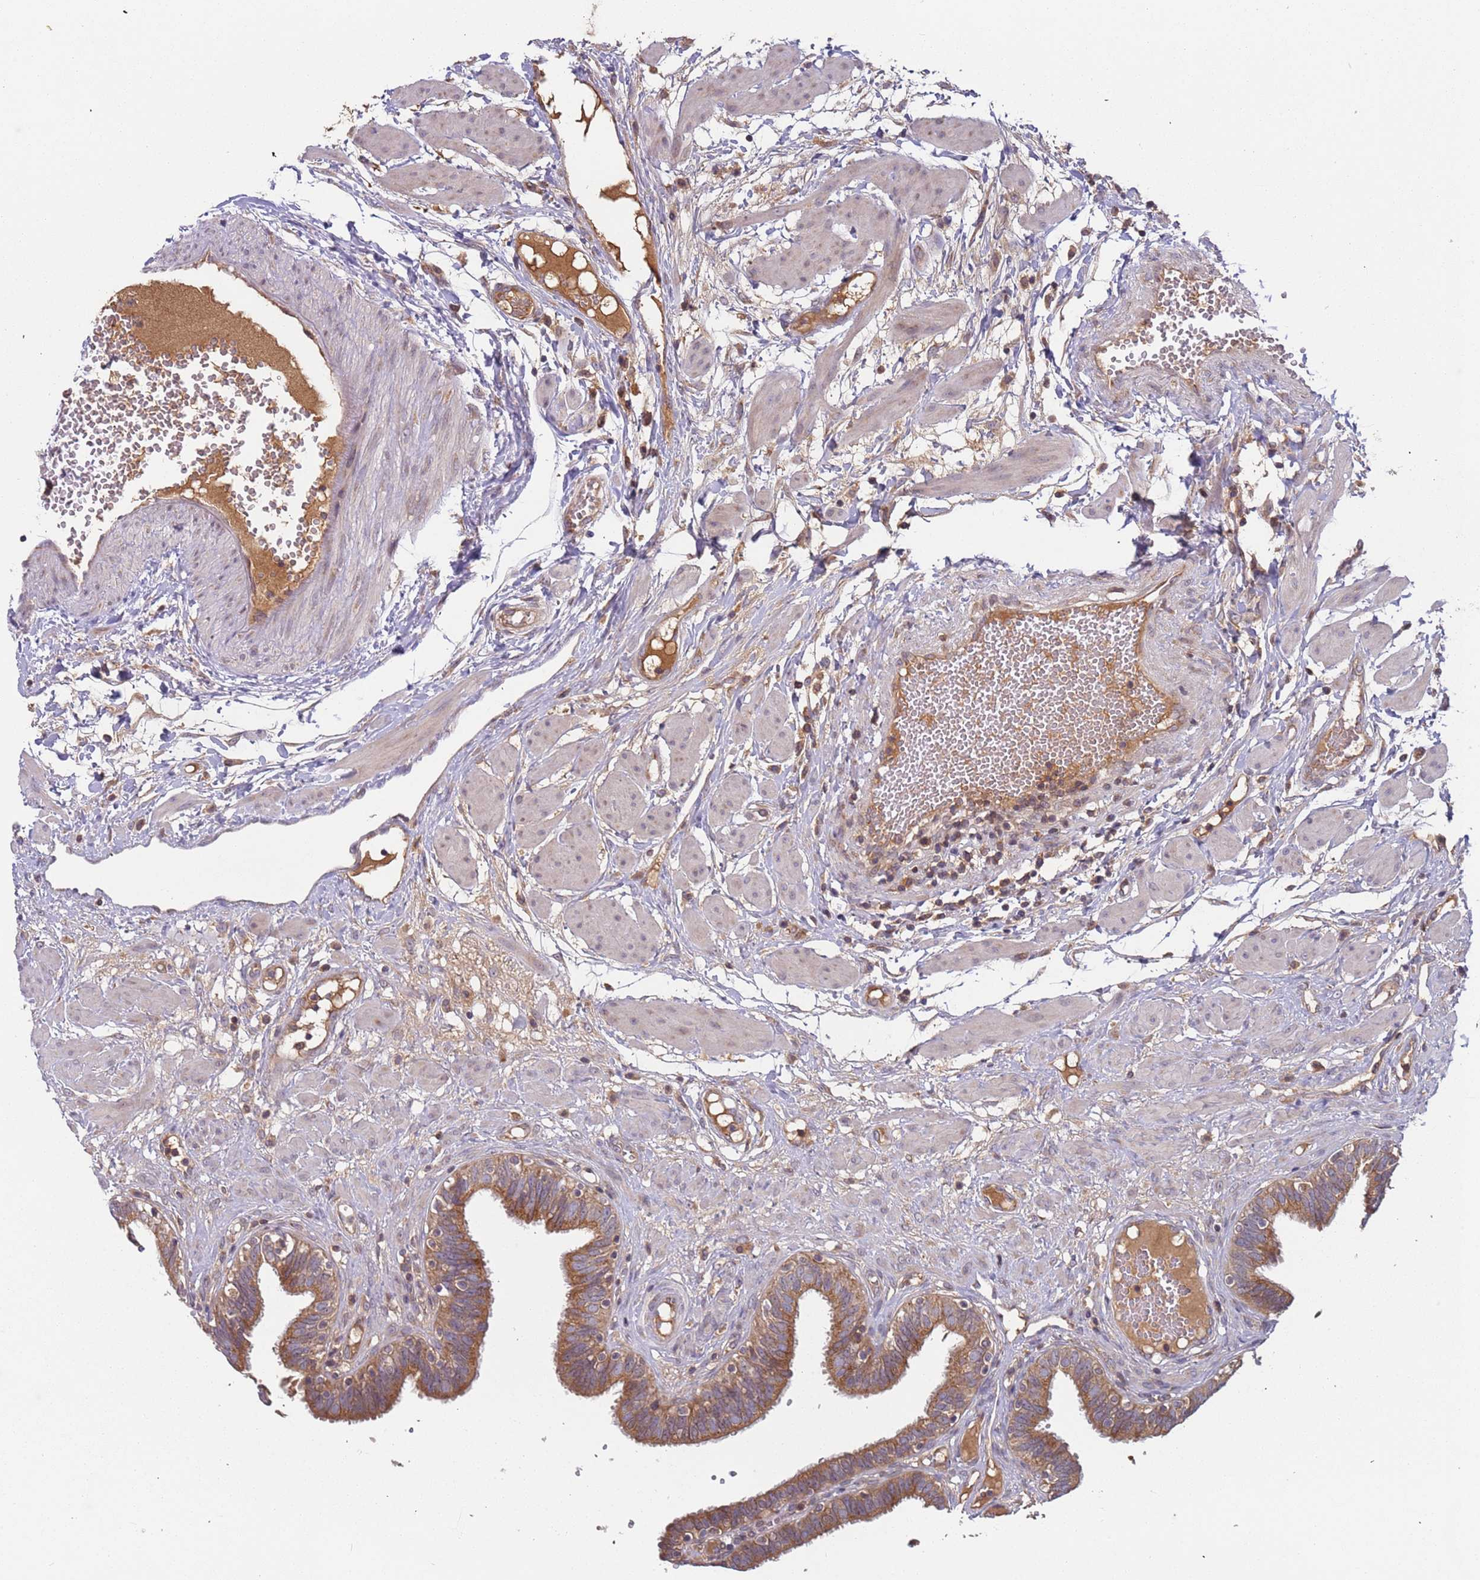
{"staining": {"intensity": "moderate", "quantity": ">75%", "location": "cytoplasmic/membranous"}, "tissue": "fallopian tube", "cell_type": "Glandular cells", "image_type": "normal", "snomed": [{"axis": "morphology", "description": "Normal tissue, NOS"}, {"axis": "topography", "description": "Fallopian tube"}, {"axis": "topography", "description": "Placenta"}], "caption": "Benign fallopian tube displays moderate cytoplasmic/membranous expression in approximately >75% of glandular cells, visualized by immunohistochemistry.", "gene": "OR5A2", "patient": {"sex": "female", "age": 32}}